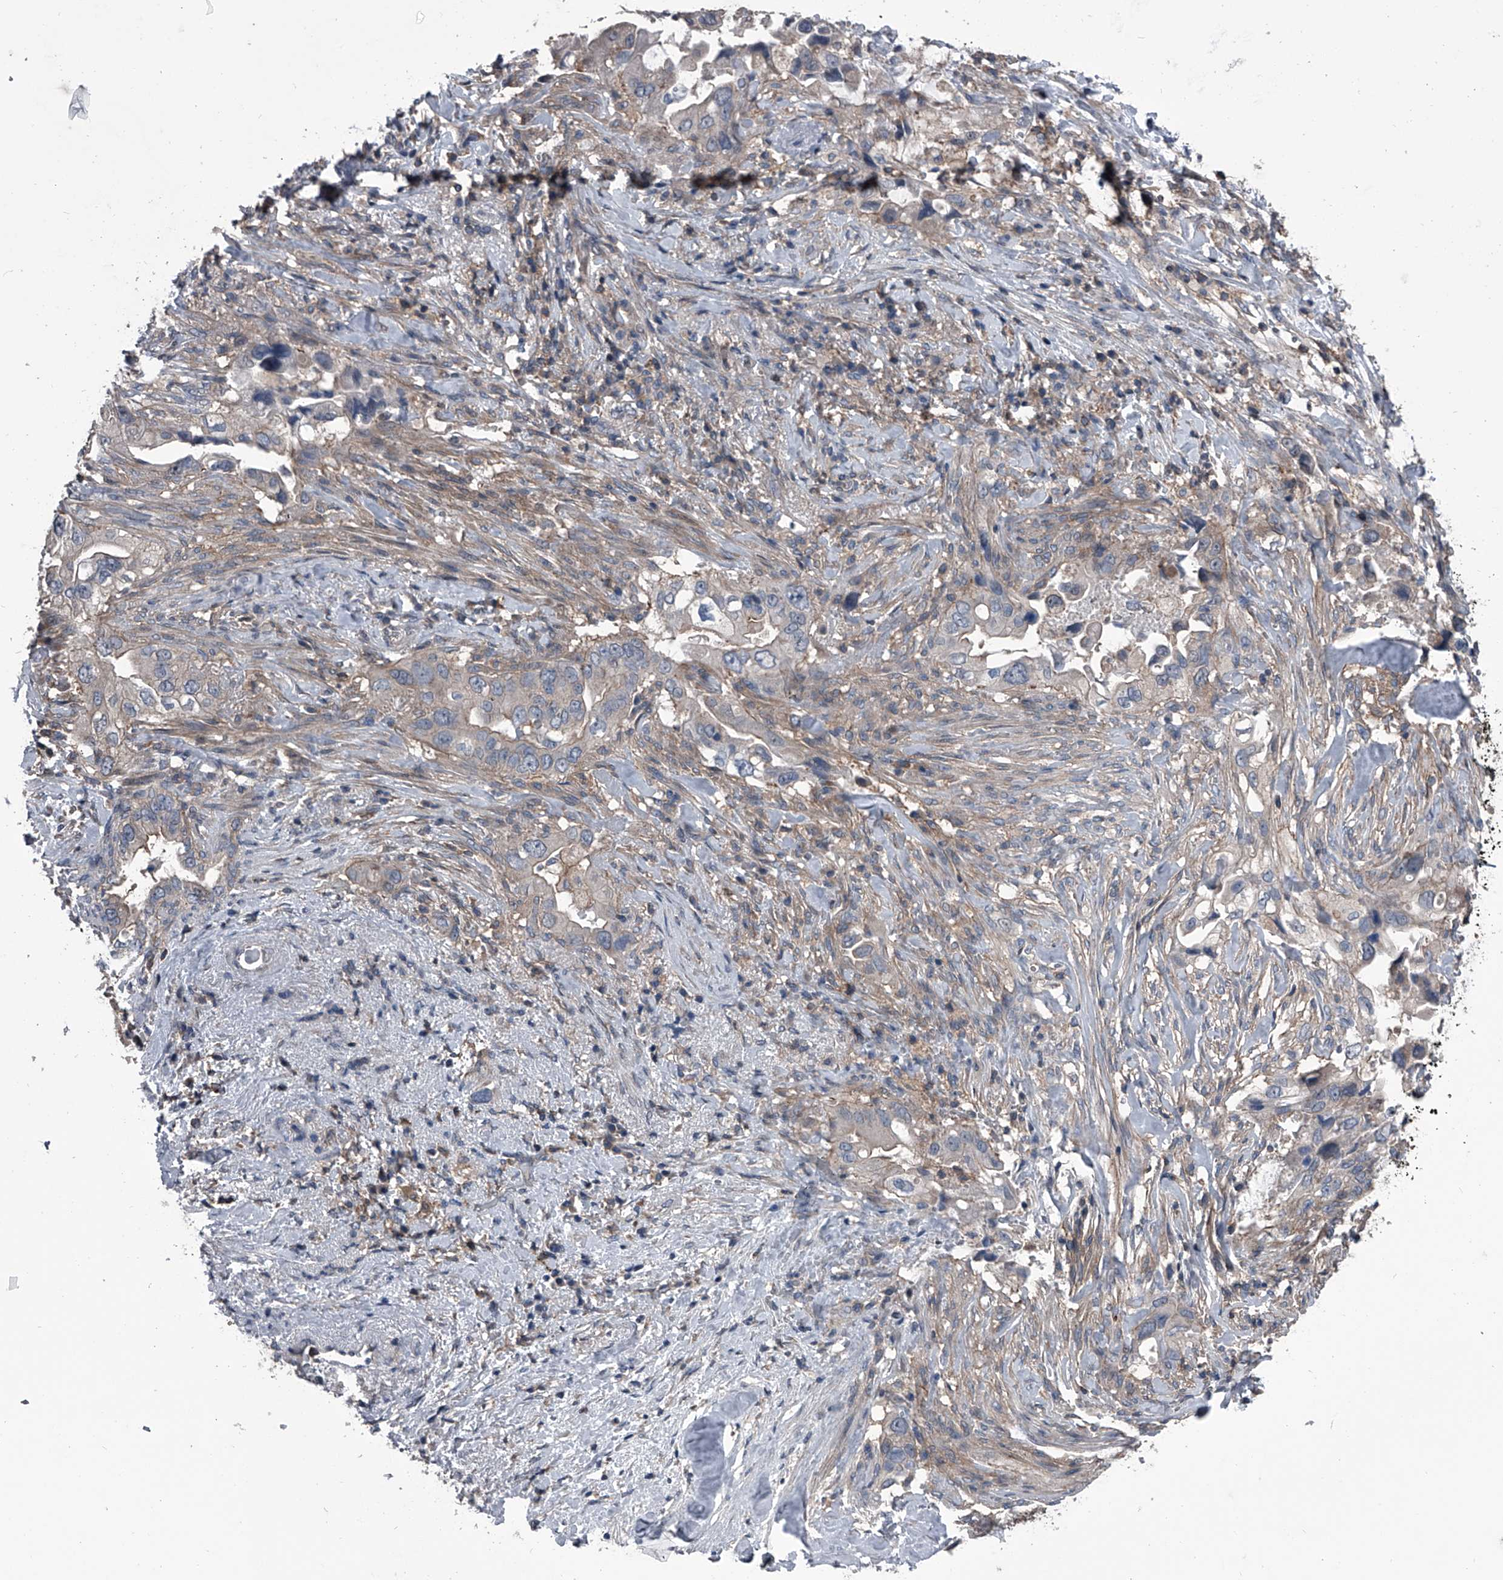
{"staining": {"intensity": "weak", "quantity": "<25%", "location": "cytoplasmic/membranous"}, "tissue": "pancreatic cancer", "cell_type": "Tumor cells", "image_type": "cancer", "snomed": [{"axis": "morphology", "description": "Inflammation, NOS"}, {"axis": "morphology", "description": "Adenocarcinoma, NOS"}, {"axis": "topography", "description": "Pancreas"}], "caption": "High power microscopy image of an immunohistochemistry histopathology image of pancreatic adenocarcinoma, revealing no significant staining in tumor cells. The staining is performed using DAB brown chromogen with nuclei counter-stained in using hematoxylin.", "gene": "PIP5K1A", "patient": {"sex": "female", "age": 56}}